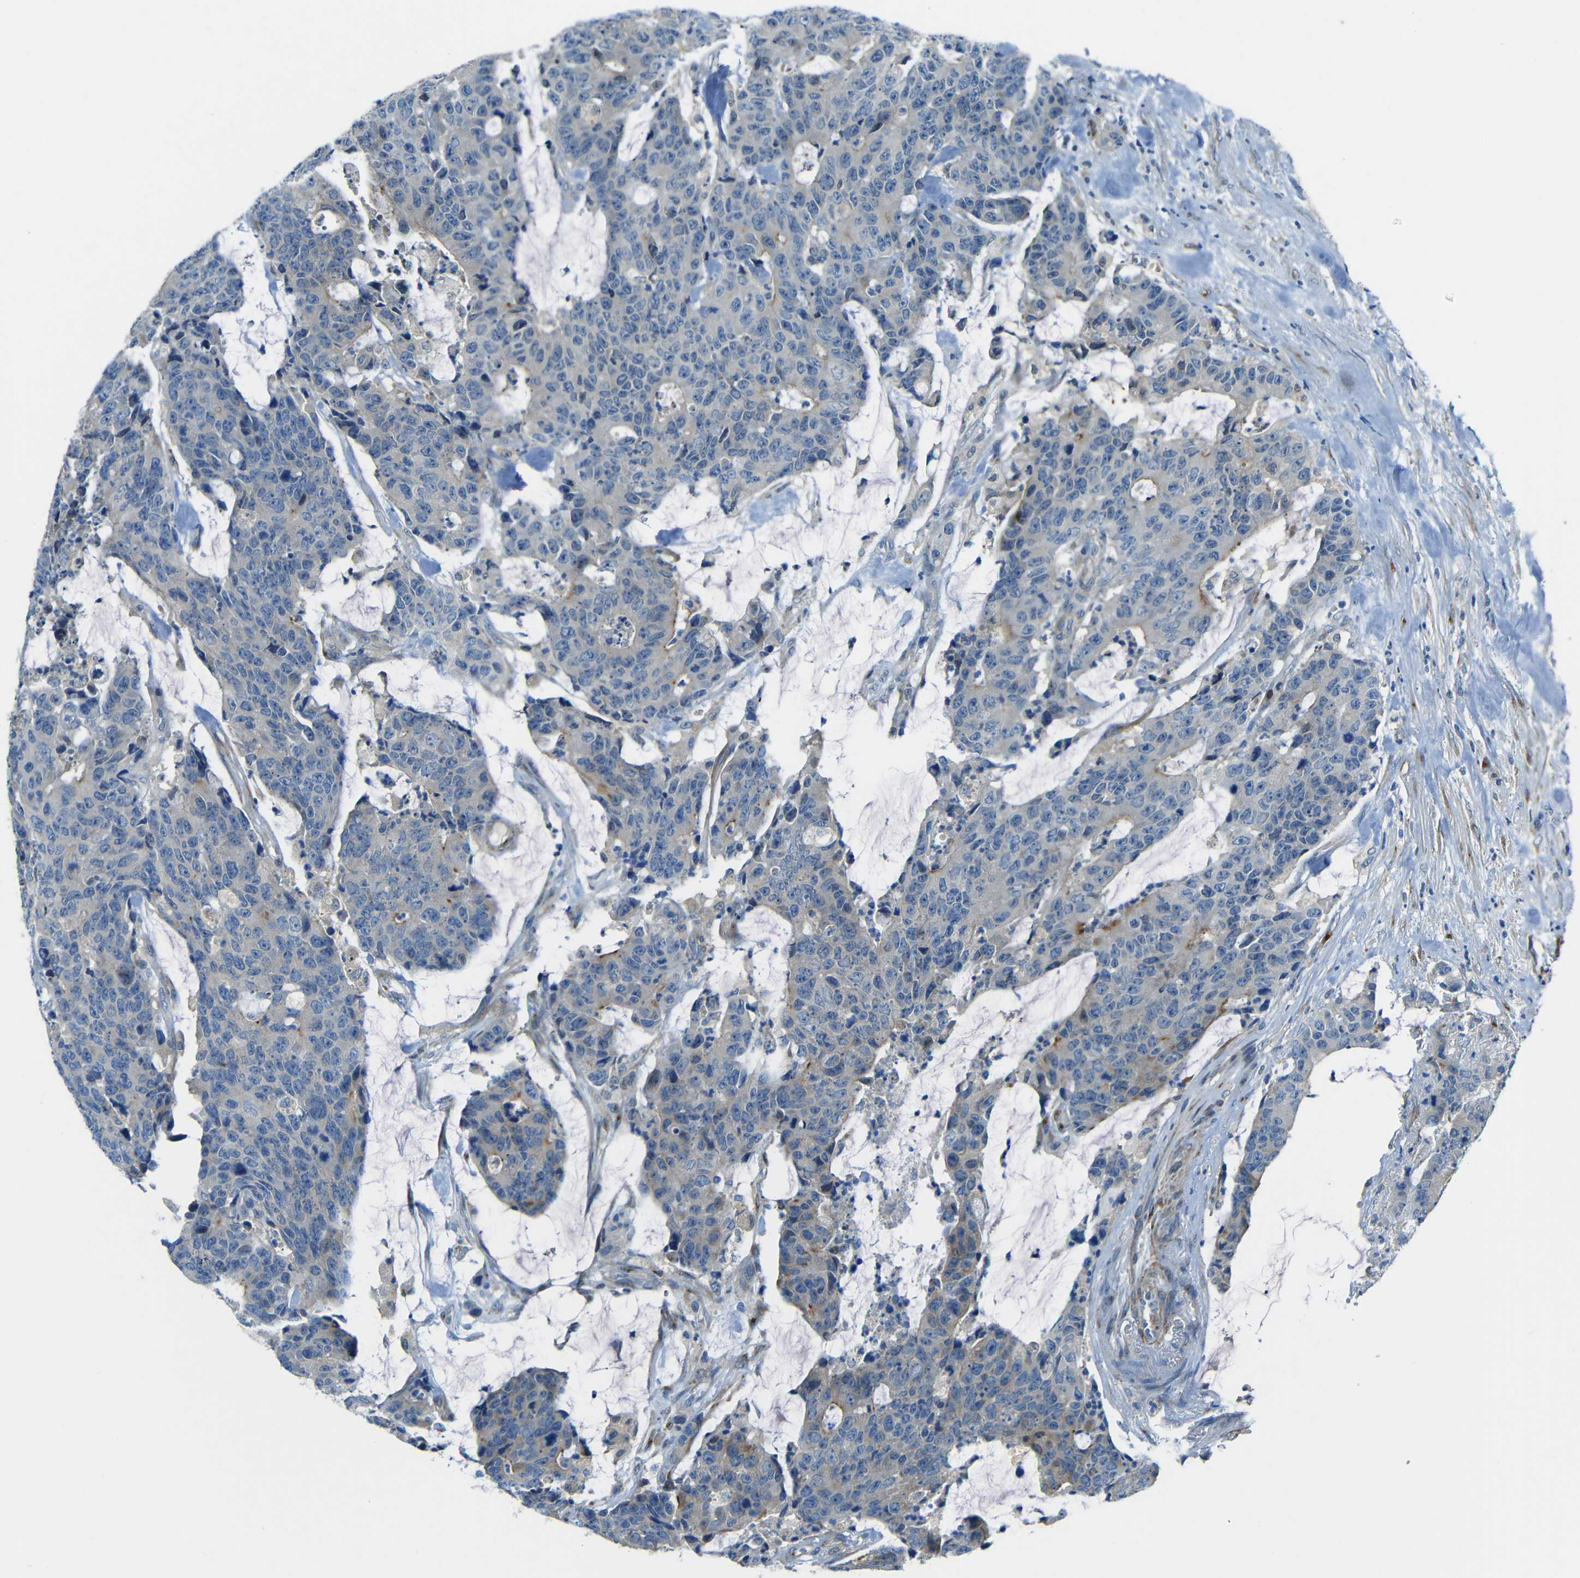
{"staining": {"intensity": "moderate", "quantity": "<25%", "location": "cytoplasmic/membranous"}, "tissue": "colorectal cancer", "cell_type": "Tumor cells", "image_type": "cancer", "snomed": [{"axis": "morphology", "description": "Adenocarcinoma, NOS"}, {"axis": "topography", "description": "Colon"}], "caption": "About <25% of tumor cells in human colorectal adenocarcinoma show moderate cytoplasmic/membranous protein positivity as visualized by brown immunohistochemical staining.", "gene": "CYP26B1", "patient": {"sex": "female", "age": 86}}